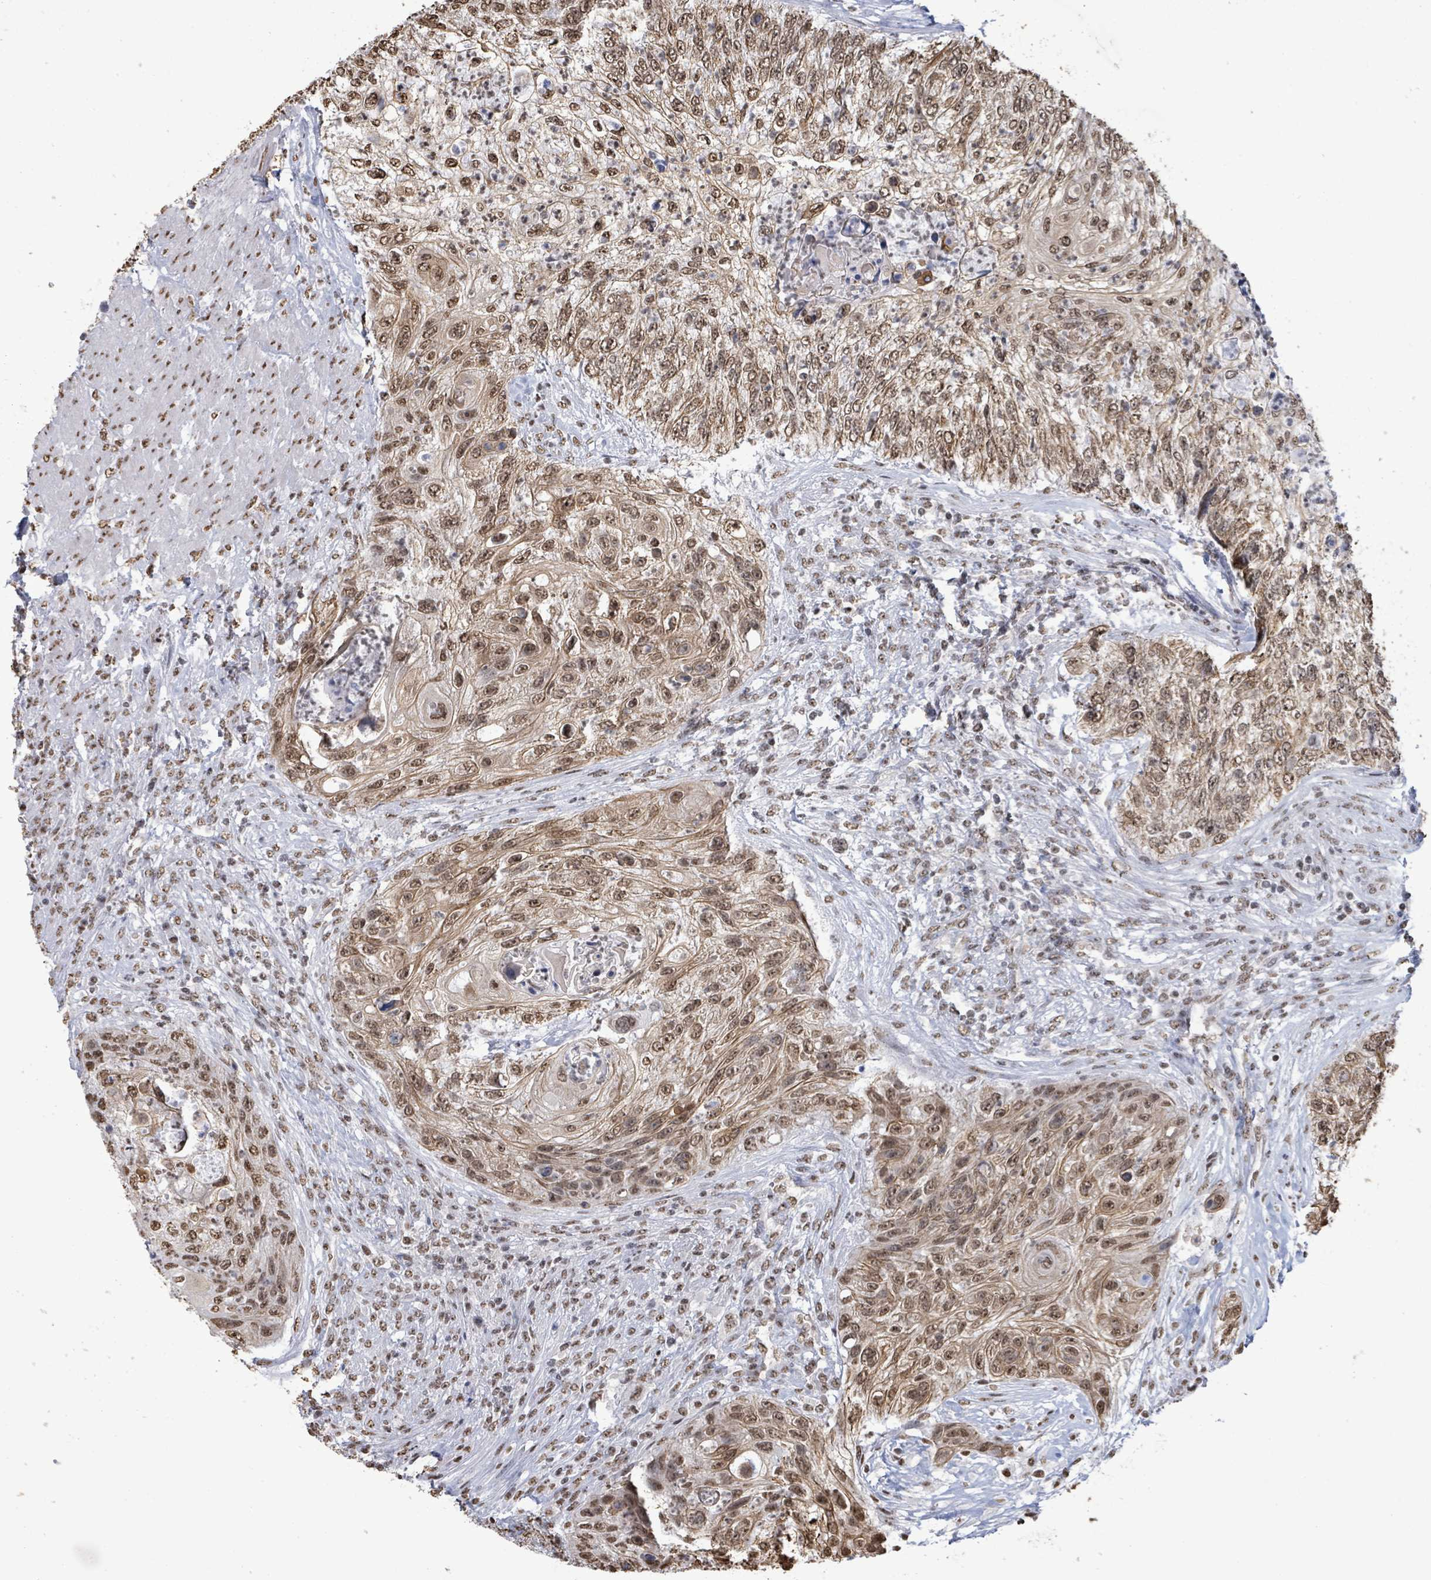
{"staining": {"intensity": "moderate", "quantity": ">75%", "location": "cytoplasmic/membranous,nuclear"}, "tissue": "urothelial cancer", "cell_type": "Tumor cells", "image_type": "cancer", "snomed": [{"axis": "morphology", "description": "Urothelial carcinoma, High grade"}, {"axis": "topography", "description": "Urinary bladder"}], "caption": "High-grade urothelial carcinoma tissue reveals moderate cytoplasmic/membranous and nuclear expression in about >75% of tumor cells", "gene": "SAMD14", "patient": {"sex": "female", "age": 60}}